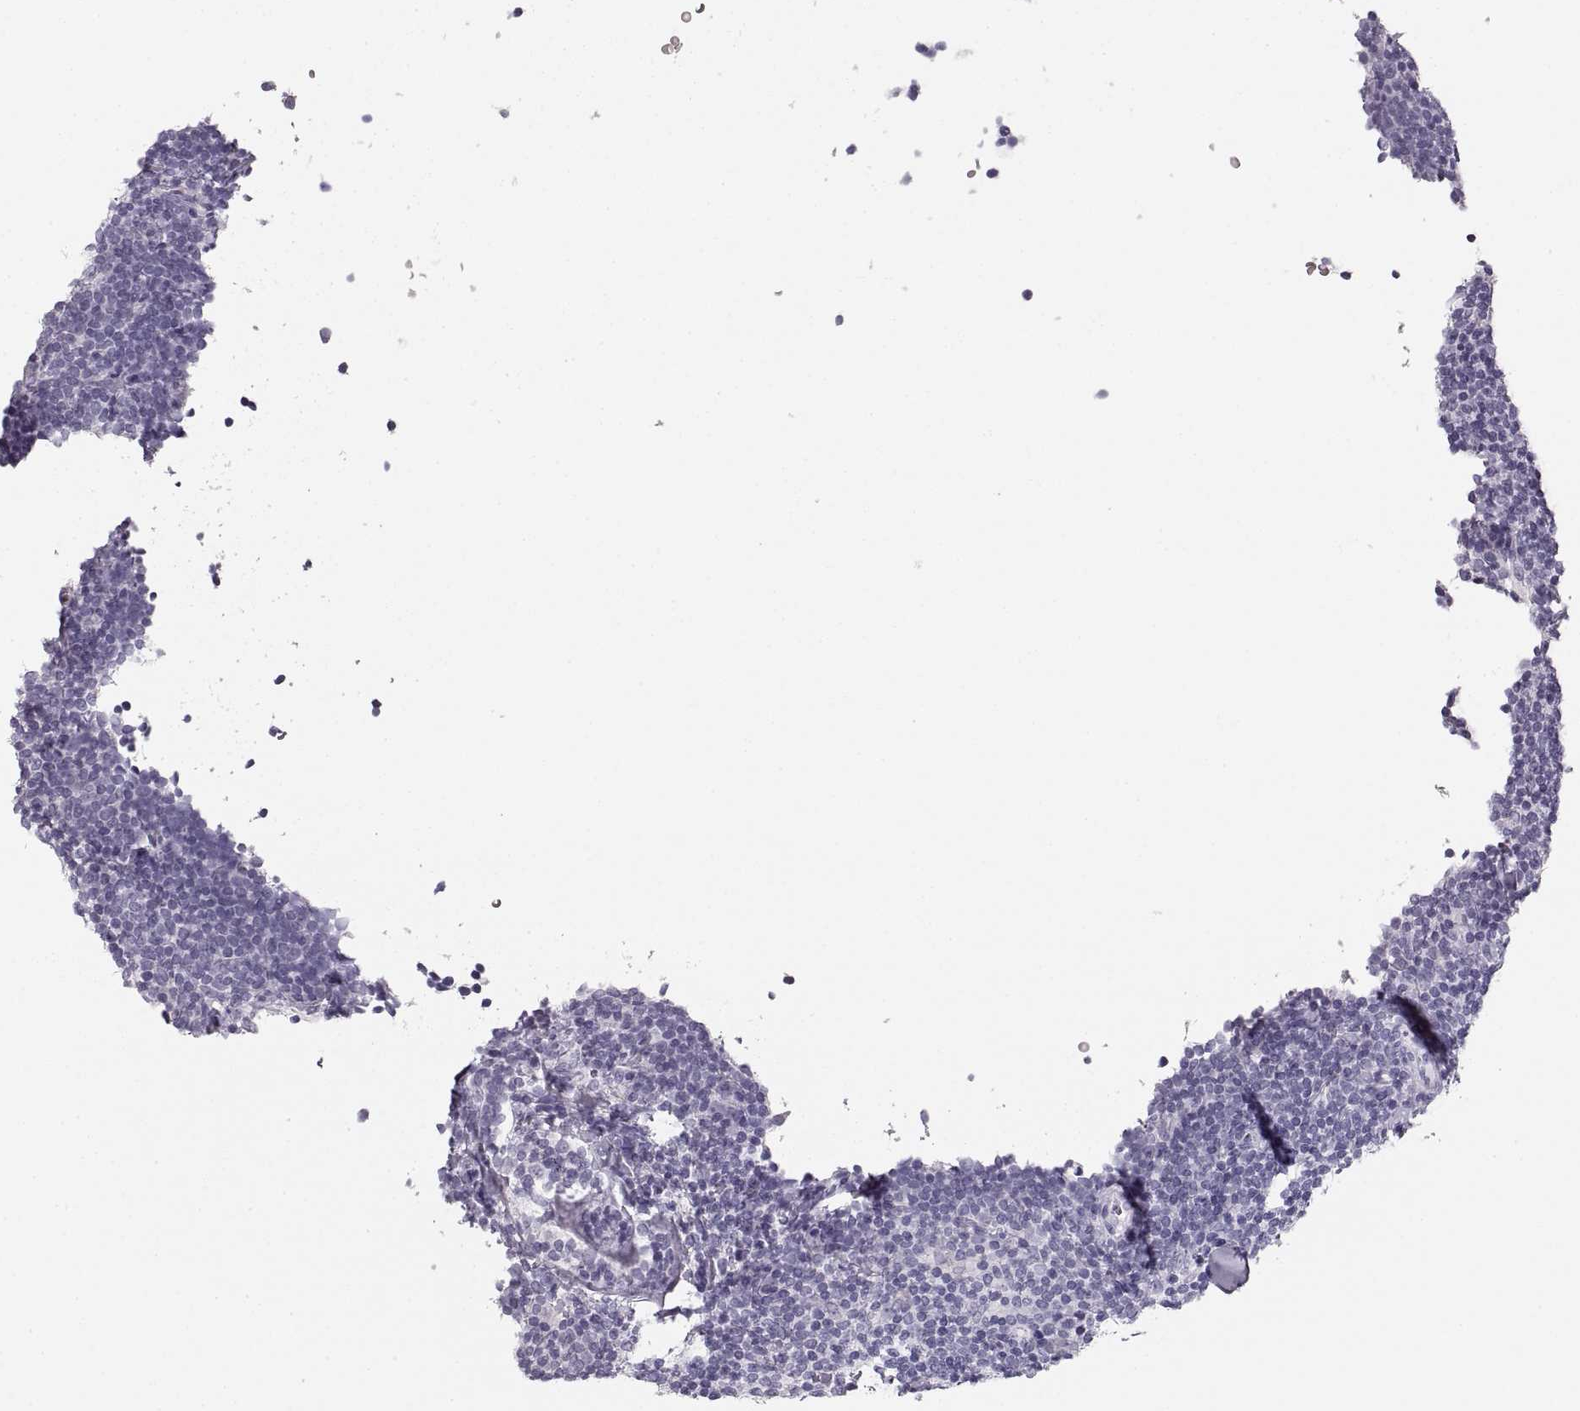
{"staining": {"intensity": "negative", "quantity": "none", "location": "none"}, "tissue": "lymphoma", "cell_type": "Tumor cells", "image_type": "cancer", "snomed": [{"axis": "morphology", "description": "Malignant lymphoma, non-Hodgkin's type, Low grade"}, {"axis": "topography", "description": "Lymph node"}], "caption": "A histopathology image of malignant lymphoma, non-Hodgkin's type (low-grade) stained for a protein reveals no brown staining in tumor cells.", "gene": "CRYAA", "patient": {"sex": "female", "age": 56}}